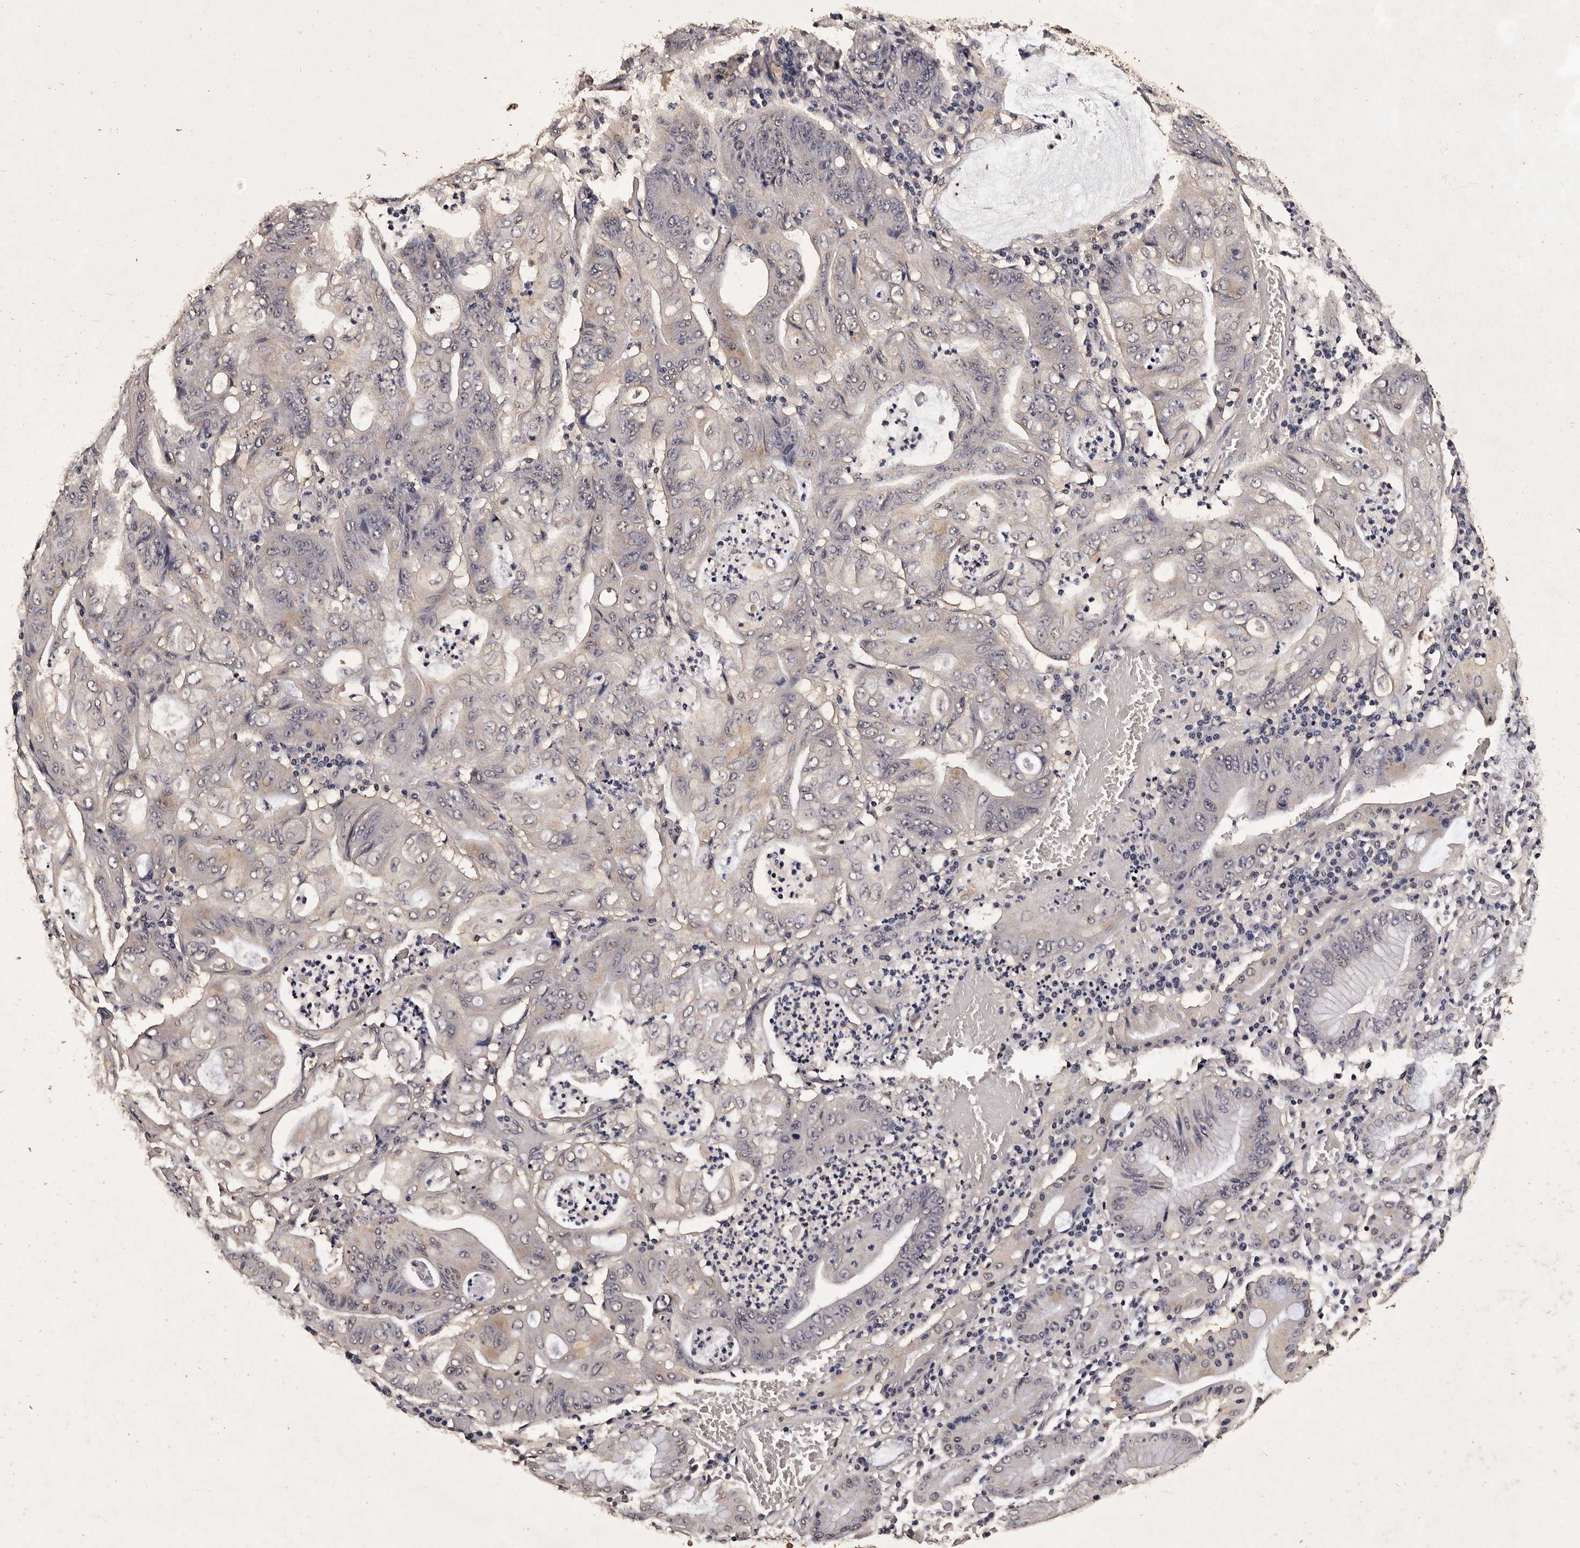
{"staining": {"intensity": "negative", "quantity": "none", "location": "none"}, "tissue": "stomach cancer", "cell_type": "Tumor cells", "image_type": "cancer", "snomed": [{"axis": "morphology", "description": "Adenocarcinoma, NOS"}, {"axis": "topography", "description": "Stomach"}], "caption": "The image reveals no significant staining in tumor cells of stomach cancer (adenocarcinoma).", "gene": "PARS2", "patient": {"sex": "female", "age": 73}}